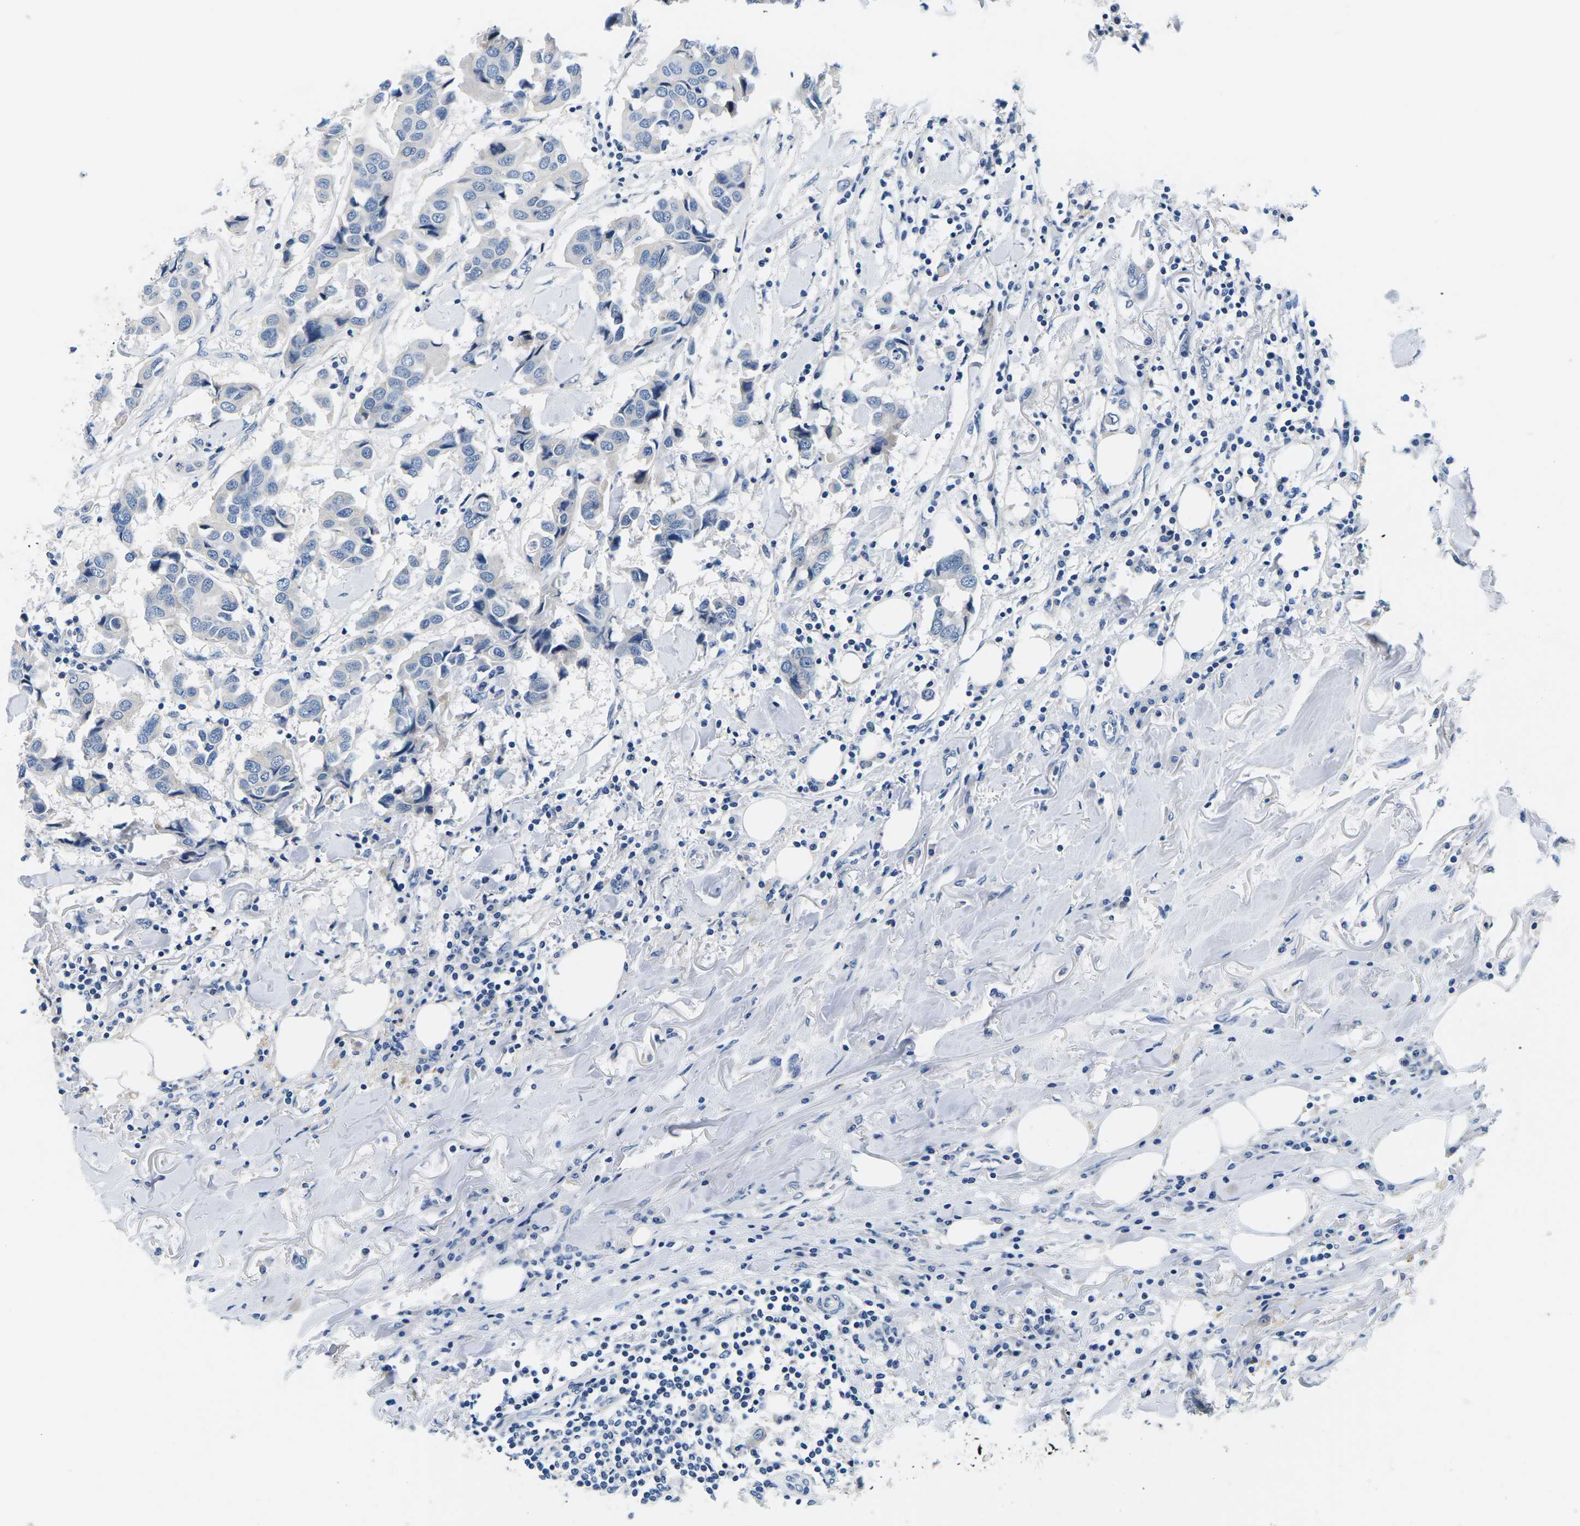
{"staining": {"intensity": "negative", "quantity": "none", "location": "none"}, "tissue": "breast cancer", "cell_type": "Tumor cells", "image_type": "cancer", "snomed": [{"axis": "morphology", "description": "Duct carcinoma"}, {"axis": "topography", "description": "Breast"}], "caption": "Tumor cells are negative for protein expression in human infiltrating ductal carcinoma (breast).", "gene": "TSPAN2", "patient": {"sex": "female", "age": 80}}